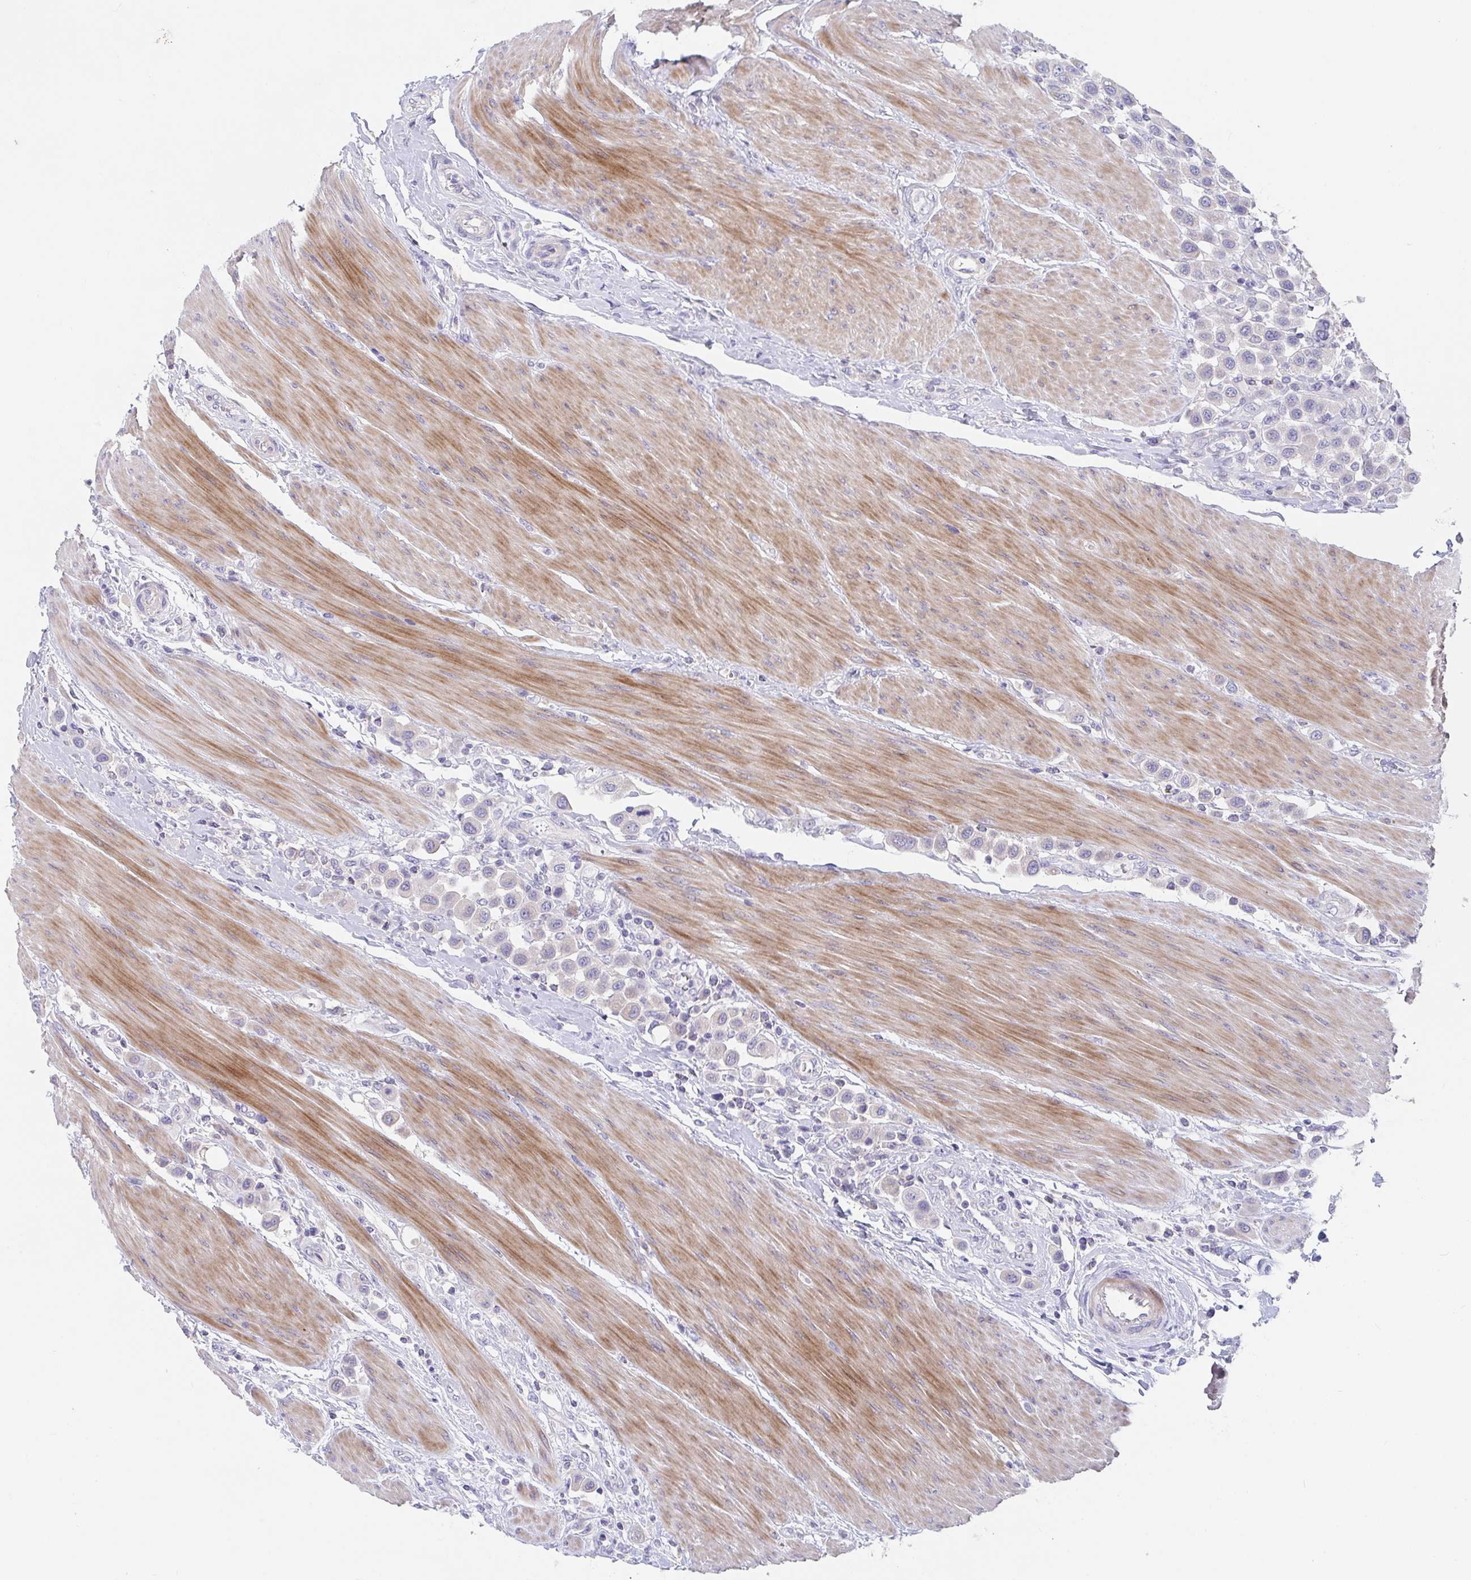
{"staining": {"intensity": "negative", "quantity": "none", "location": "none"}, "tissue": "urothelial cancer", "cell_type": "Tumor cells", "image_type": "cancer", "snomed": [{"axis": "morphology", "description": "Urothelial carcinoma, High grade"}, {"axis": "topography", "description": "Urinary bladder"}], "caption": "Photomicrograph shows no protein staining in tumor cells of urothelial cancer tissue.", "gene": "ZNF561", "patient": {"sex": "male", "age": 50}}